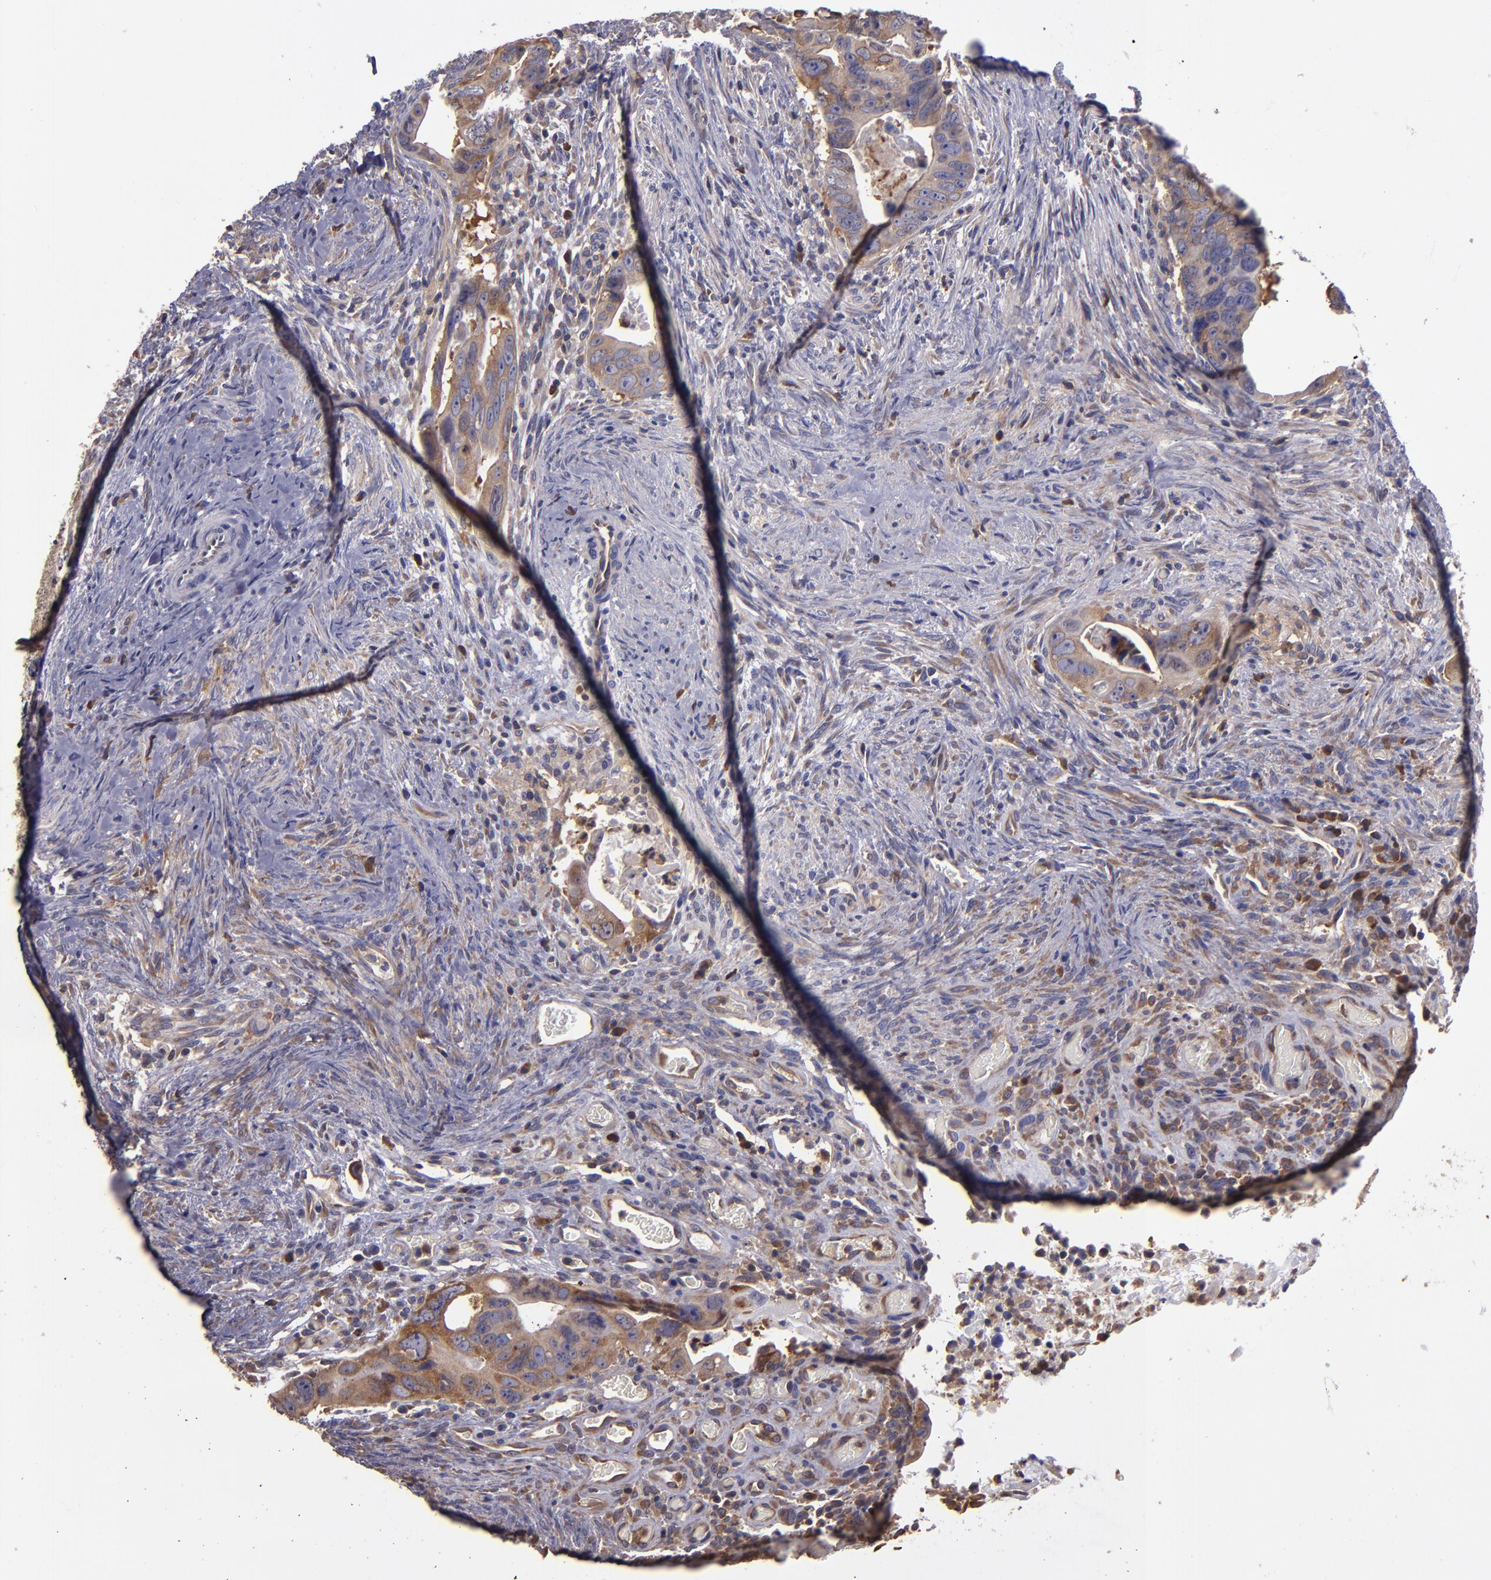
{"staining": {"intensity": "moderate", "quantity": "25%-75%", "location": "cytoplasmic/membranous"}, "tissue": "colorectal cancer", "cell_type": "Tumor cells", "image_type": "cancer", "snomed": [{"axis": "morphology", "description": "Adenocarcinoma, NOS"}, {"axis": "topography", "description": "Rectum"}], "caption": "A histopathology image of human adenocarcinoma (colorectal) stained for a protein exhibits moderate cytoplasmic/membranous brown staining in tumor cells.", "gene": "CARS1", "patient": {"sex": "male", "age": 53}}